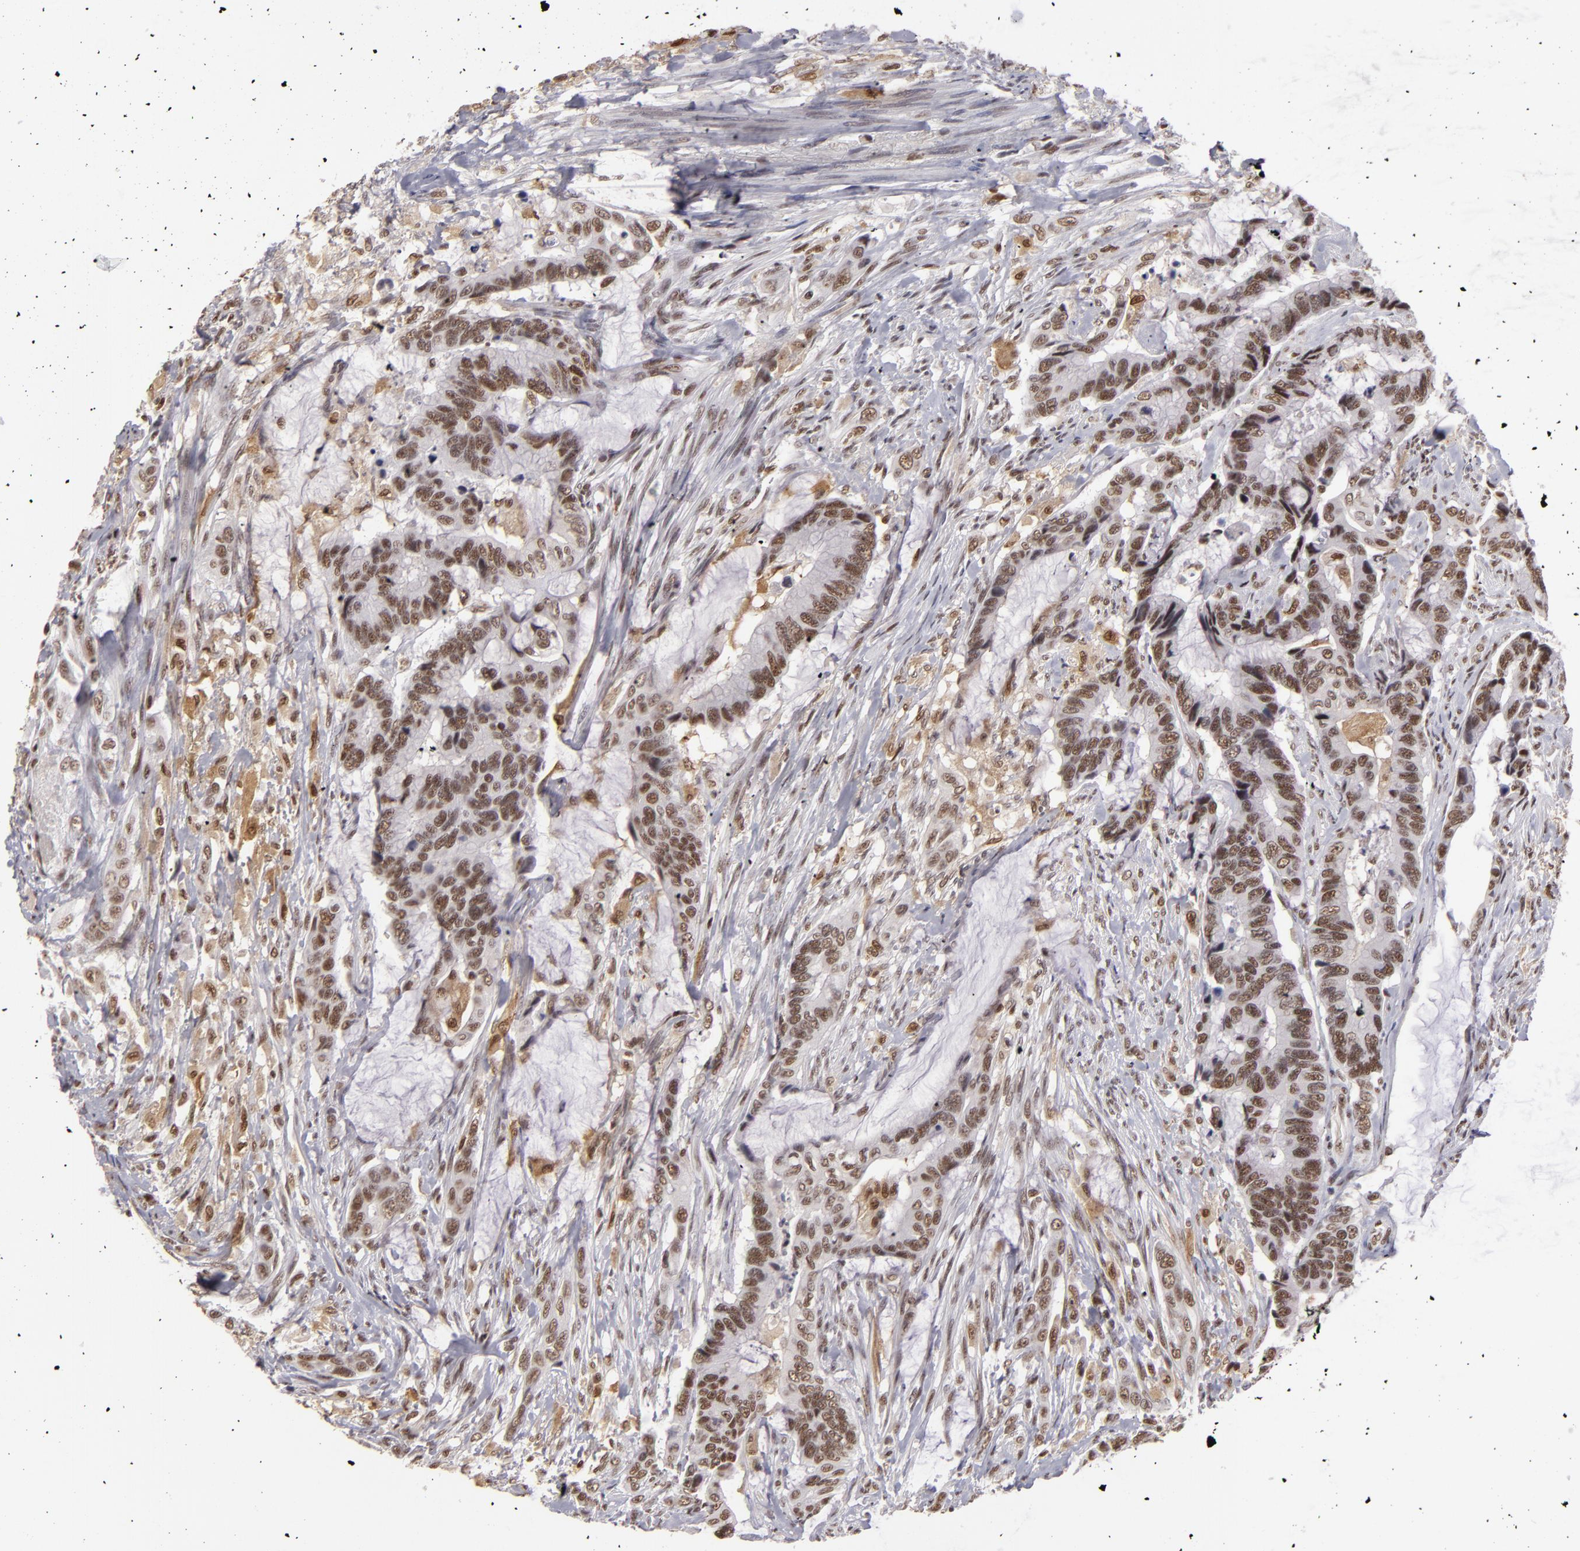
{"staining": {"intensity": "moderate", "quantity": ">75%", "location": "nuclear"}, "tissue": "colorectal cancer", "cell_type": "Tumor cells", "image_type": "cancer", "snomed": [{"axis": "morphology", "description": "Adenocarcinoma, NOS"}, {"axis": "topography", "description": "Rectum"}], "caption": "Colorectal adenocarcinoma stained with IHC reveals moderate nuclear staining in about >75% of tumor cells.", "gene": "INTS6", "patient": {"sex": "female", "age": 59}}